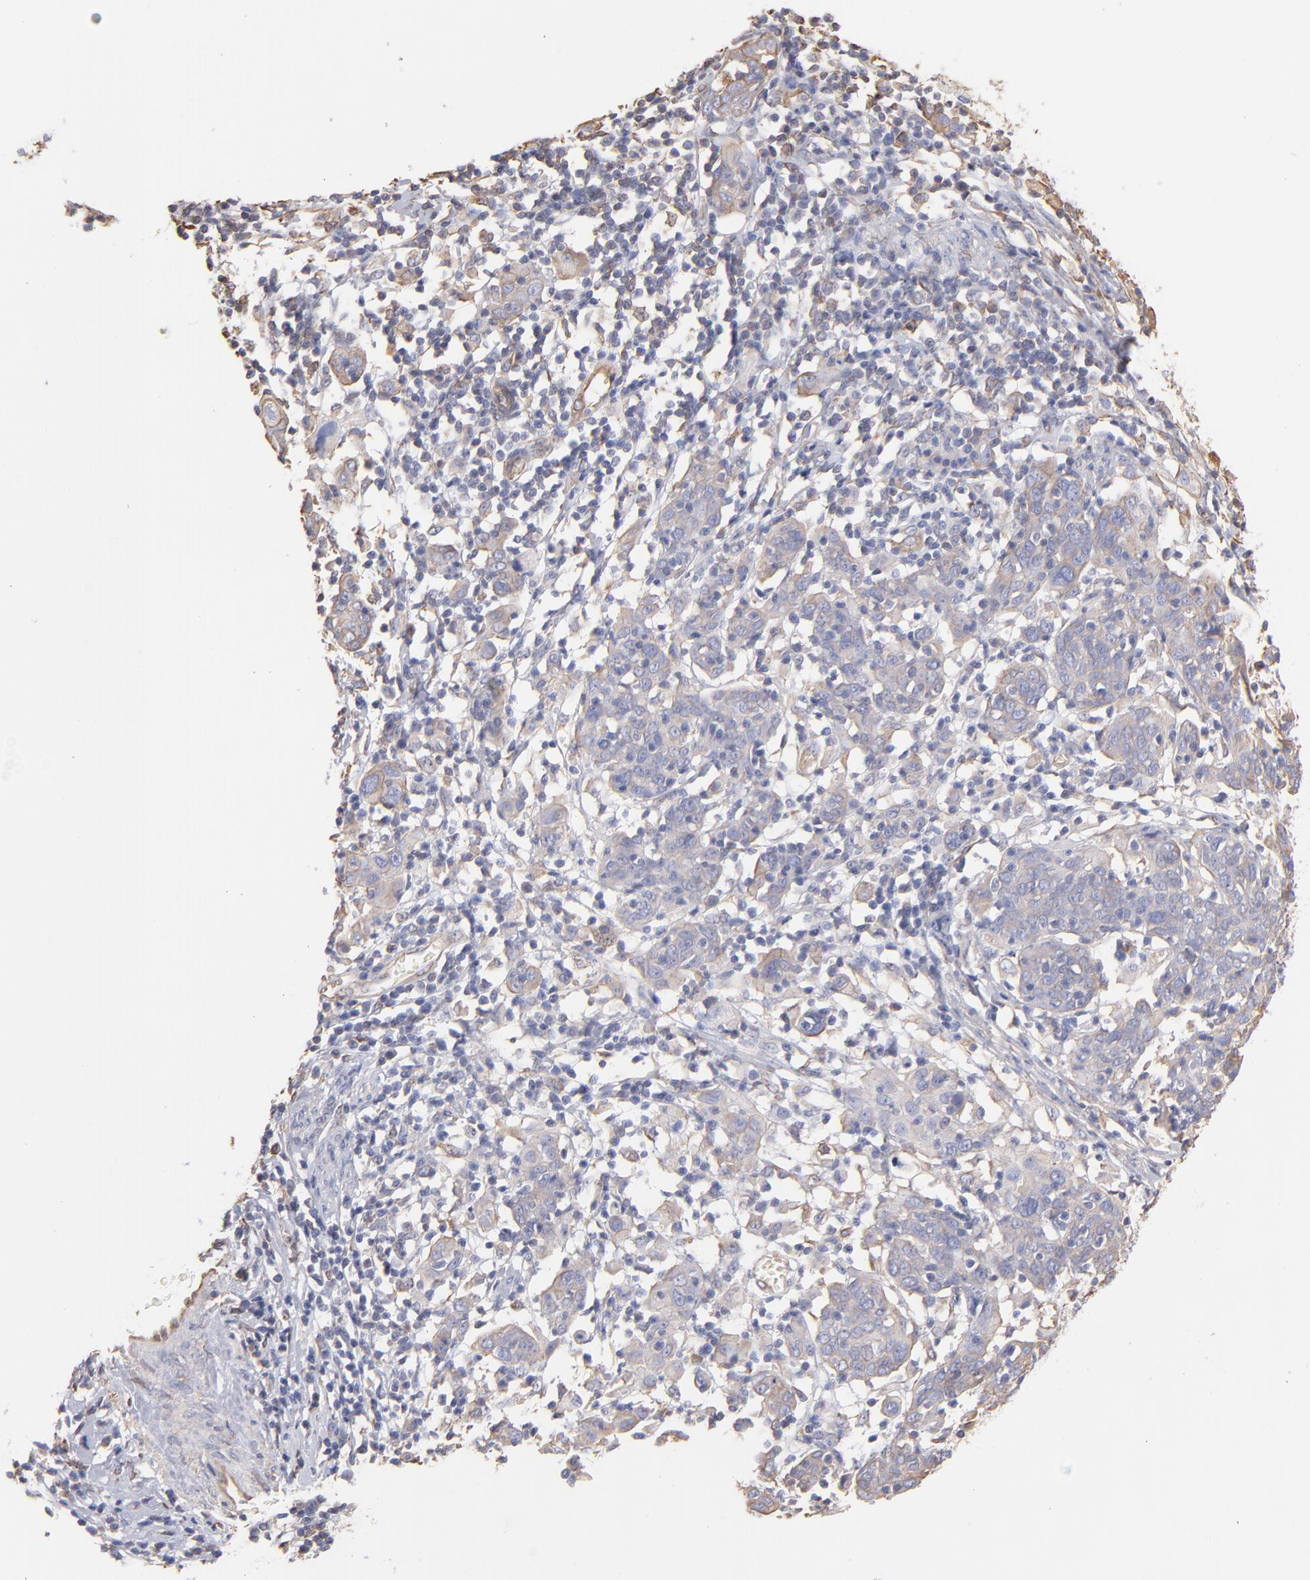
{"staining": {"intensity": "weak", "quantity": "25%-75%", "location": "cytoplasmic/membranous"}, "tissue": "cervical cancer", "cell_type": "Tumor cells", "image_type": "cancer", "snomed": [{"axis": "morphology", "description": "Normal tissue, NOS"}, {"axis": "morphology", "description": "Squamous cell carcinoma, NOS"}, {"axis": "topography", "description": "Cervix"}], "caption": "Immunohistochemistry (IHC) (DAB (3,3'-diaminobenzidine)) staining of cervical cancer demonstrates weak cytoplasmic/membranous protein positivity in about 25%-75% of tumor cells.", "gene": "PLEC", "patient": {"sex": "female", "age": 67}}